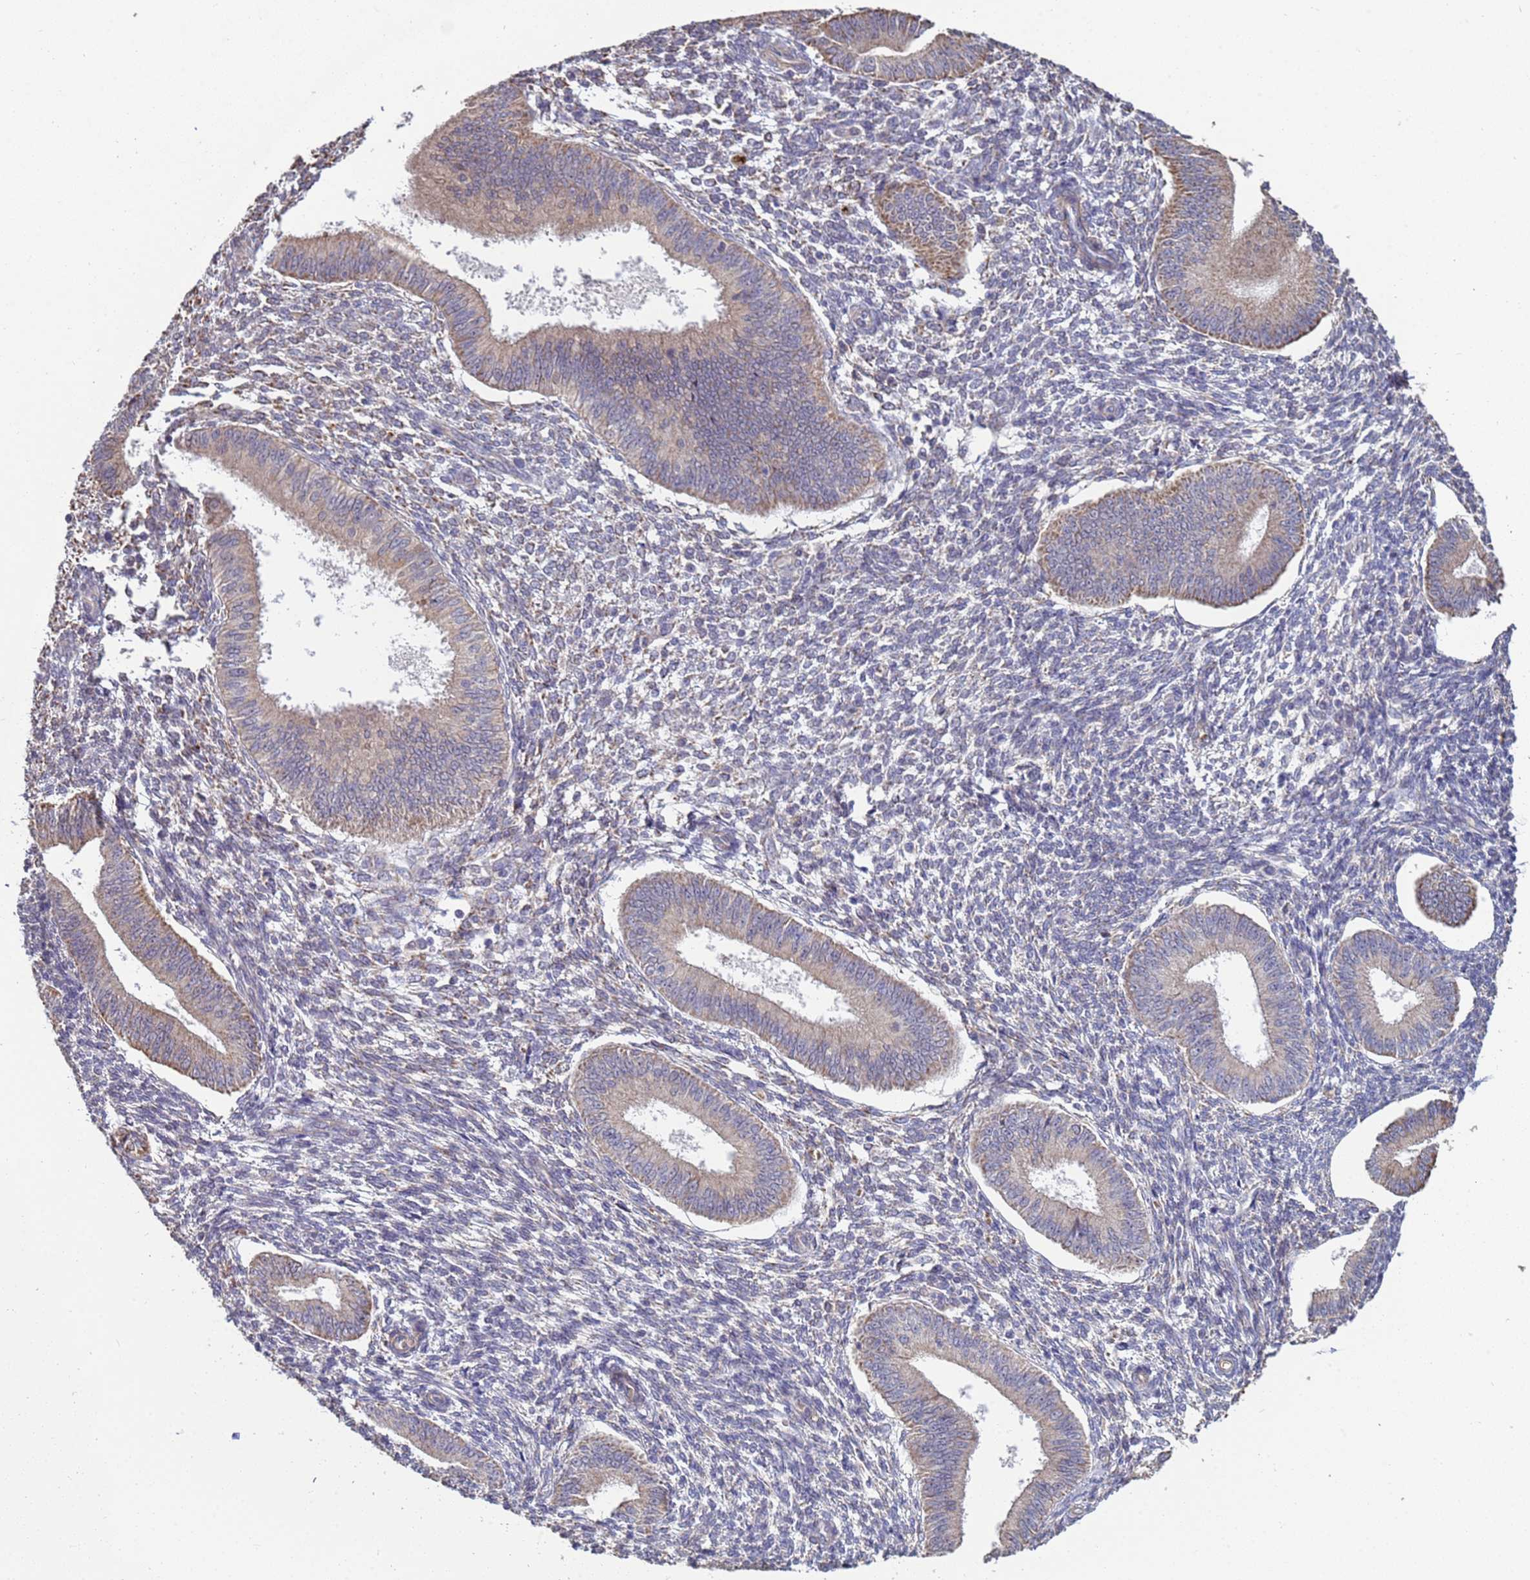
{"staining": {"intensity": "weak", "quantity": "25%-75%", "location": "cytoplasmic/membranous"}, "tissue": "endometrium", "cell_type": "Cells in endometrial stroma", "image_type": "normal", "snomed": [{"axis": "morphology", "description": "Normal tissue, NOS"}, {"axis": "topography", "description": "Uterus"}, {"axis": "topography", "description": "Endometrium"}], "caption": "IHC of benign human endometrium displays low levels of weak cytoplasmic/membranous positivity in about 25%-75% of cells in endometrial stroma.", "gene": "CLHC1", "patient": {"sex": "female", "age": 48}}